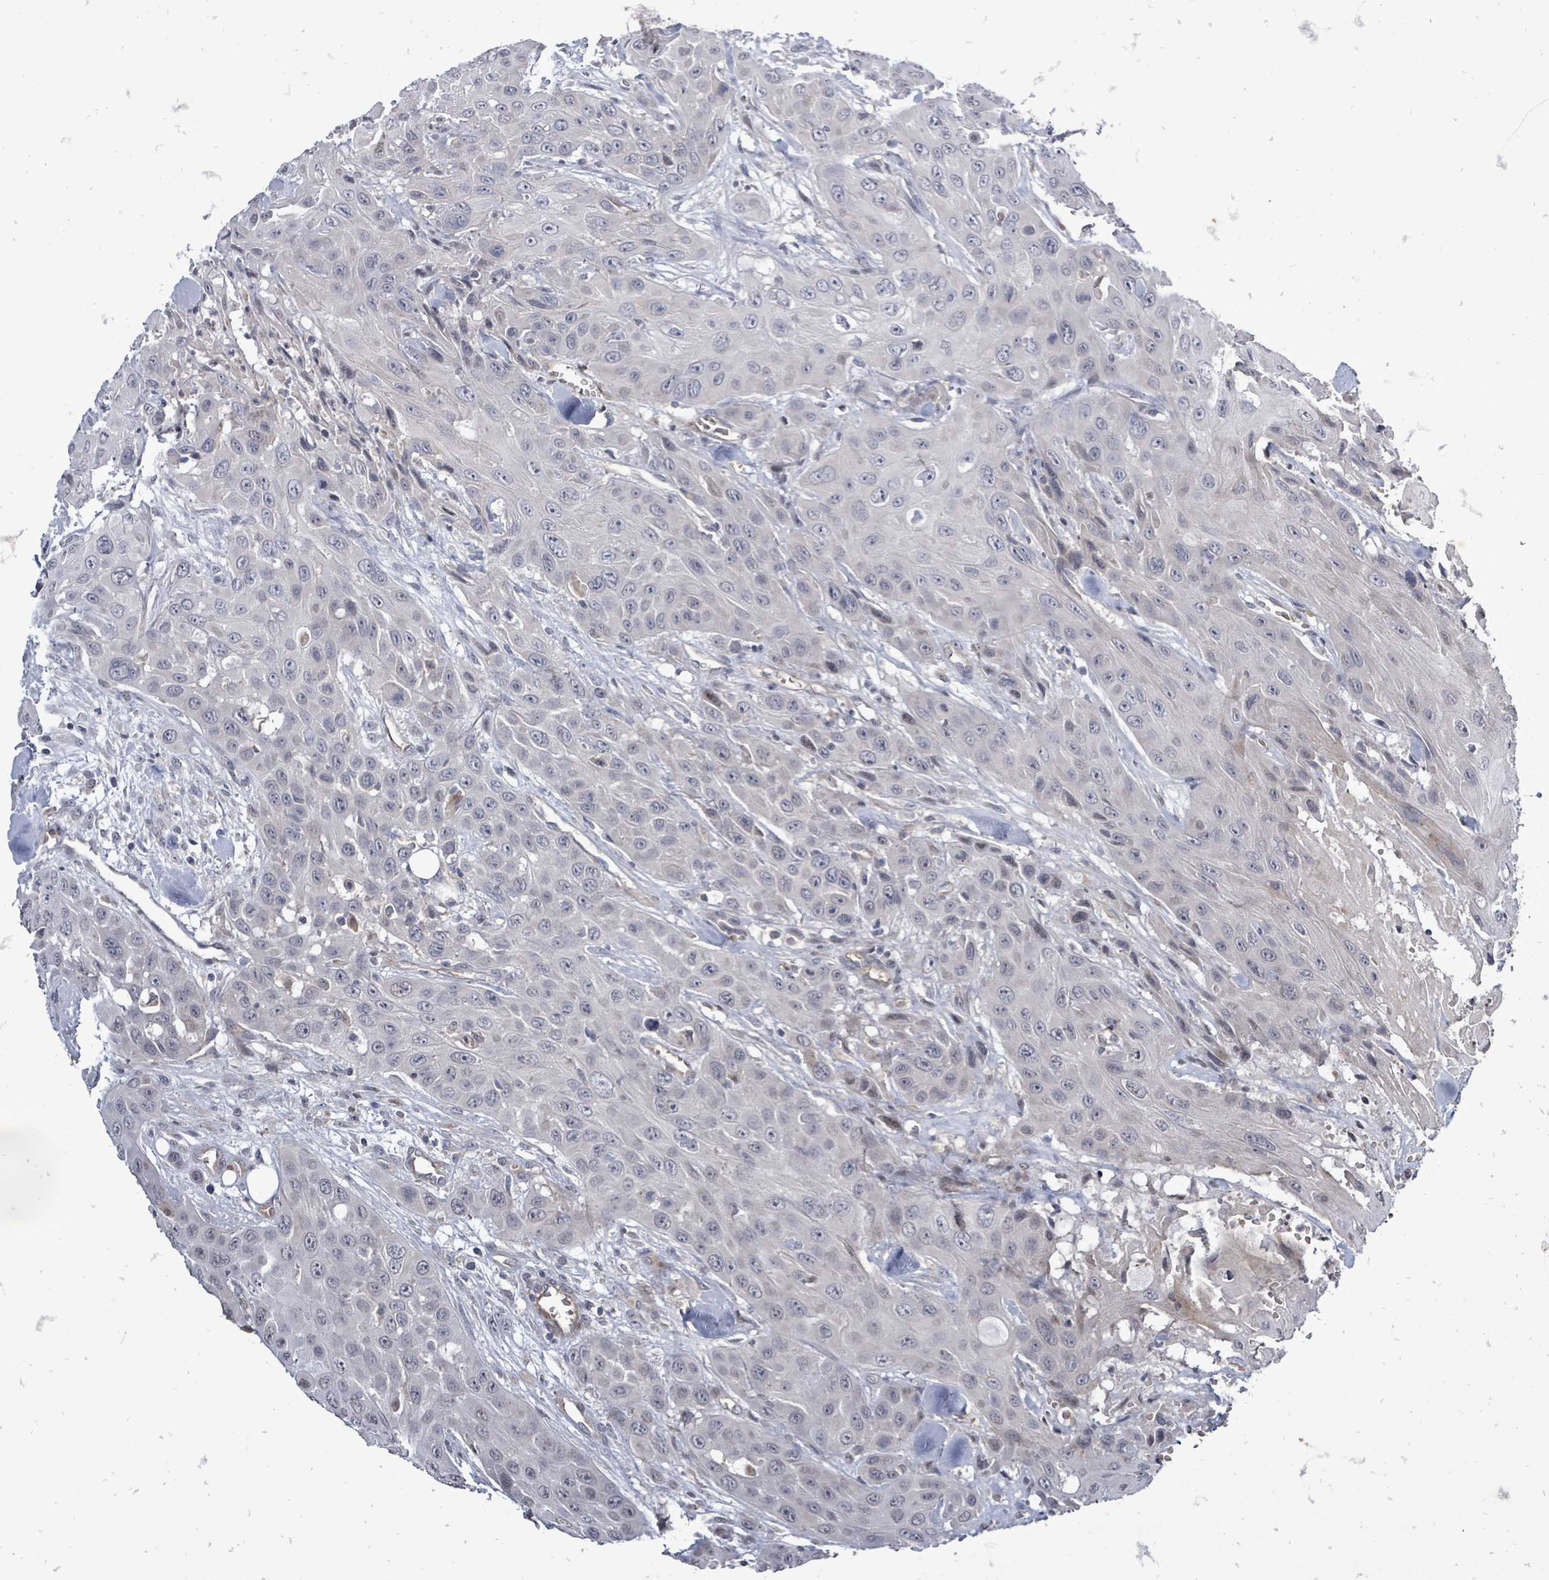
{"staining": {"intensity": "moderate", "quantity": "<25%", "location": "nuclear"}, "tissue": "head and neck cancer", "cell_type": "Tumor cells", "image_type": "cancer", "snomed": [{"axis": "morphology", "description": "Squamous cell carcinoma, NOS"}, {"axis": "topography", "description": "Head-Neck"}], "caption": "Immunohistochemistry (IHC) photomicrograph of neoplastic tissue: head and neck cancer (squamous cell carcinoma) stained using immunohistochemistry exhibits low levels of moderate protein expression localized specifically in the nuclear of tumor cells, appearing as a nuclear brown color.", "gene": "RALGAPB", "patient": {"sex": "male", "age": 81}}